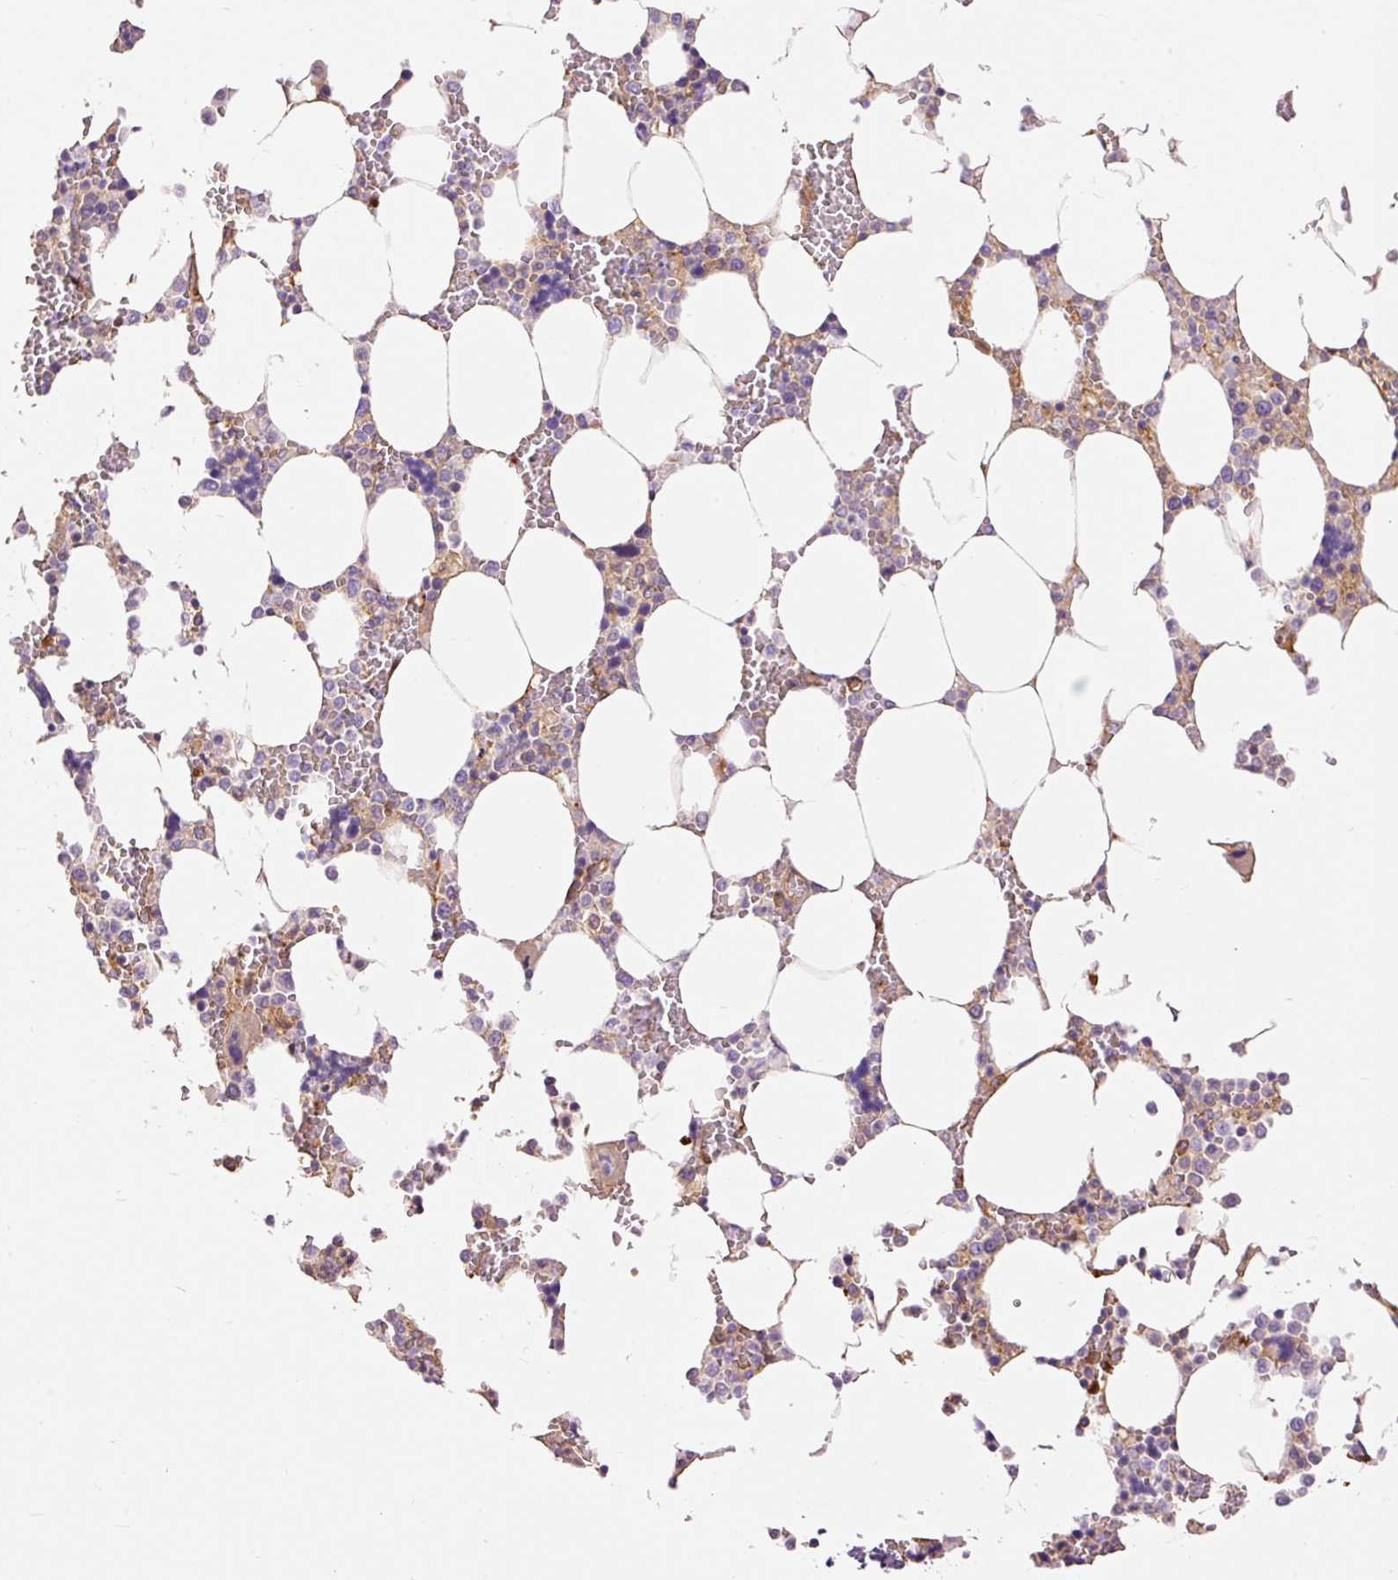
{"staining": {"intensity": "negative", "quantity": "none", "location": "none"}, "tissue": "bone marrow", "cell_type": "Hematopoietic cells", "image_type": "normal", "snomed": [{"axis": "morphology", "description": "Normal tissue, NOS"}, {"axis": "topography", "description": "Bone marrow"}], "caption": "Protein analysis of benign bone marrow exhibits no significant positivity in hematopoietic cells.", "gene": "ENSG00000249624", "patient": {"sex": "male", "age": 64}}